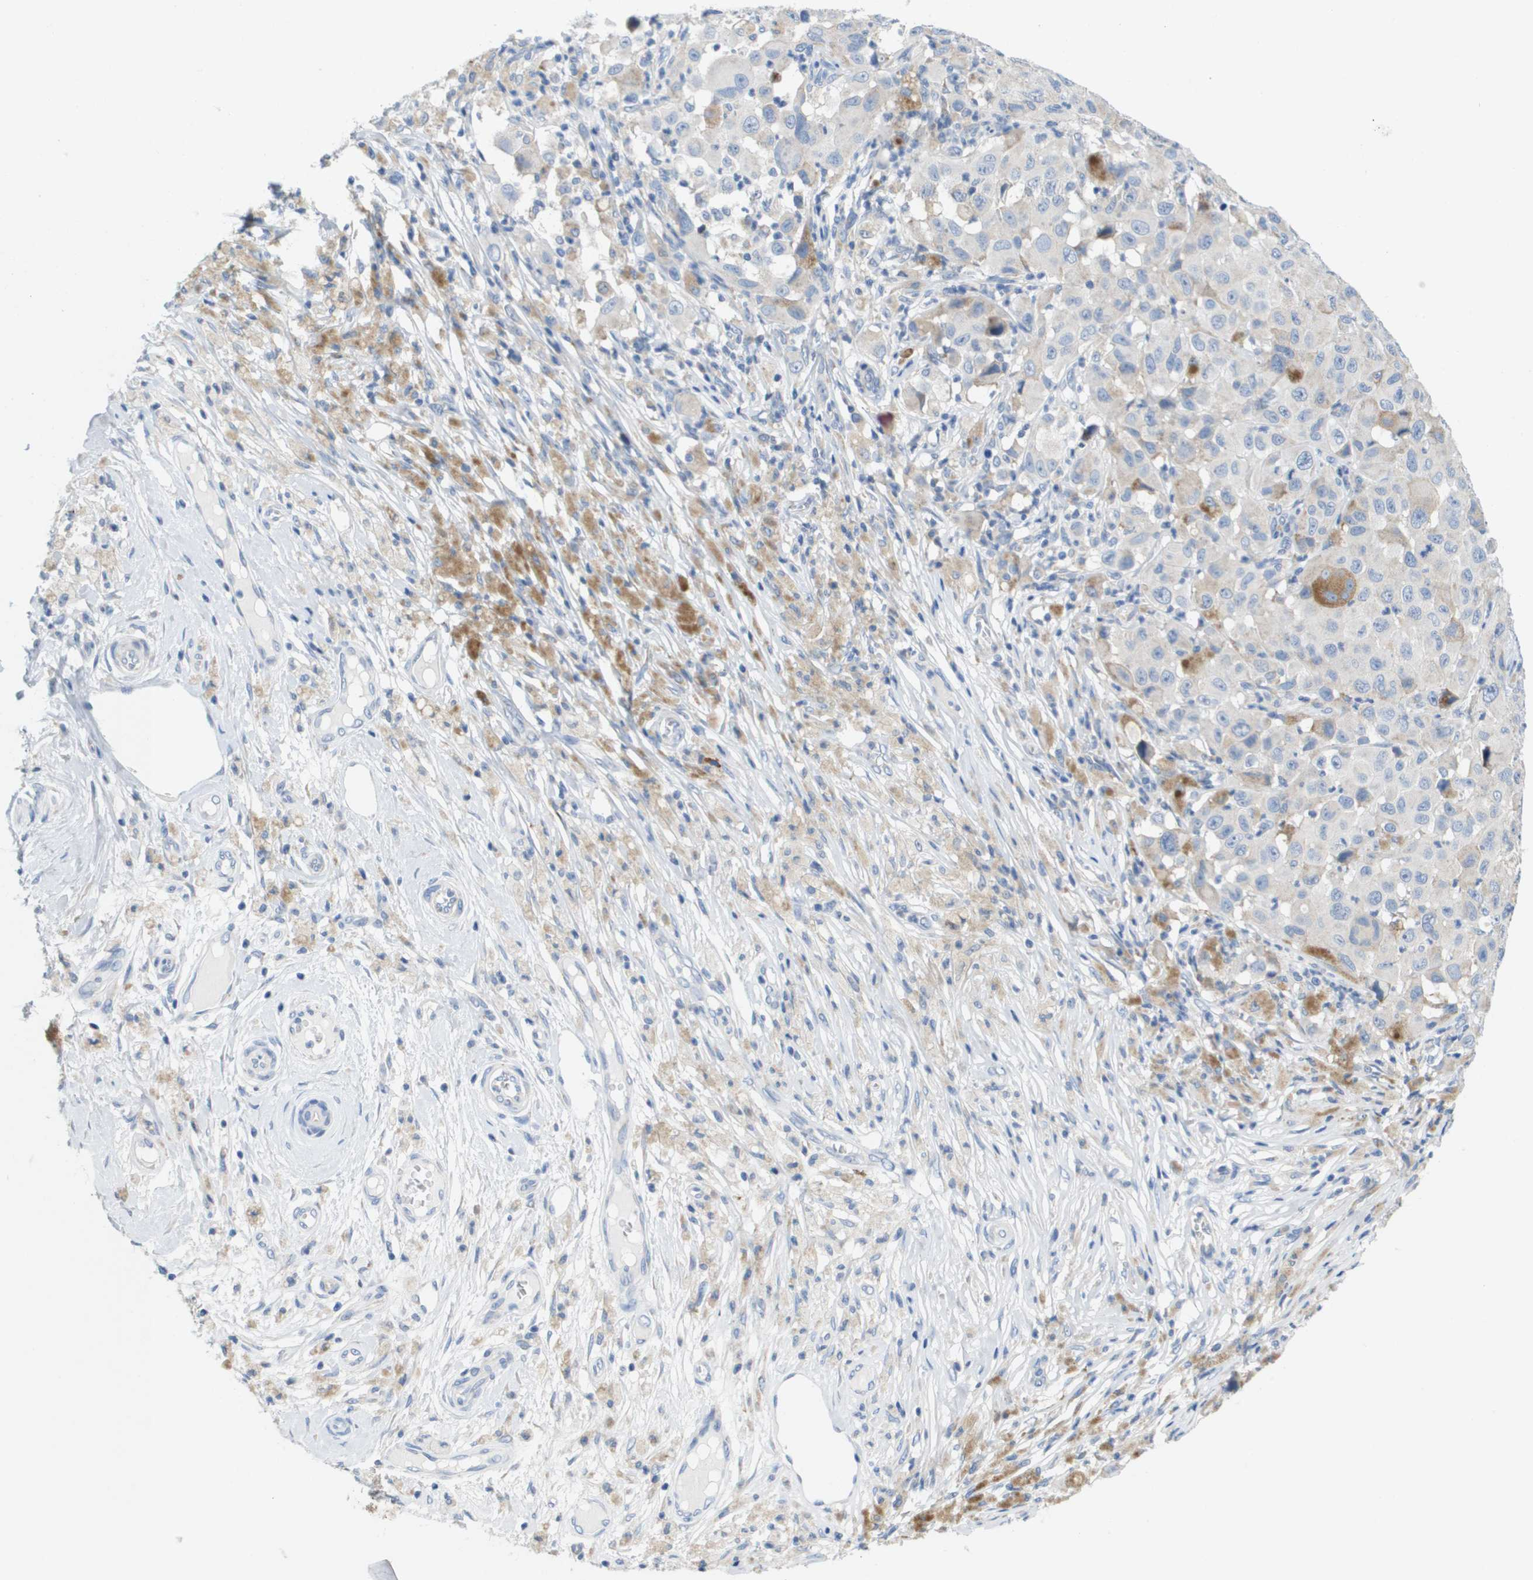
{"staining": {"intensity": "negative", "quantity": "none", "location": "none"}, "tissue": "melanoma", "cell_type": "Tumor cells", "image_type": "cancer", "snomed": [{"axis": "morphology", "description": "Malignant melanoma, NOS"}, {"axis": "topography", "description": "Skin"}], "caption": "DAB immunohistochemical staining of human melanoma demonstrates no significant positivity in tumor cells.", "gene": "CD3G", "patient": {"sex": "male", "age": 96}}